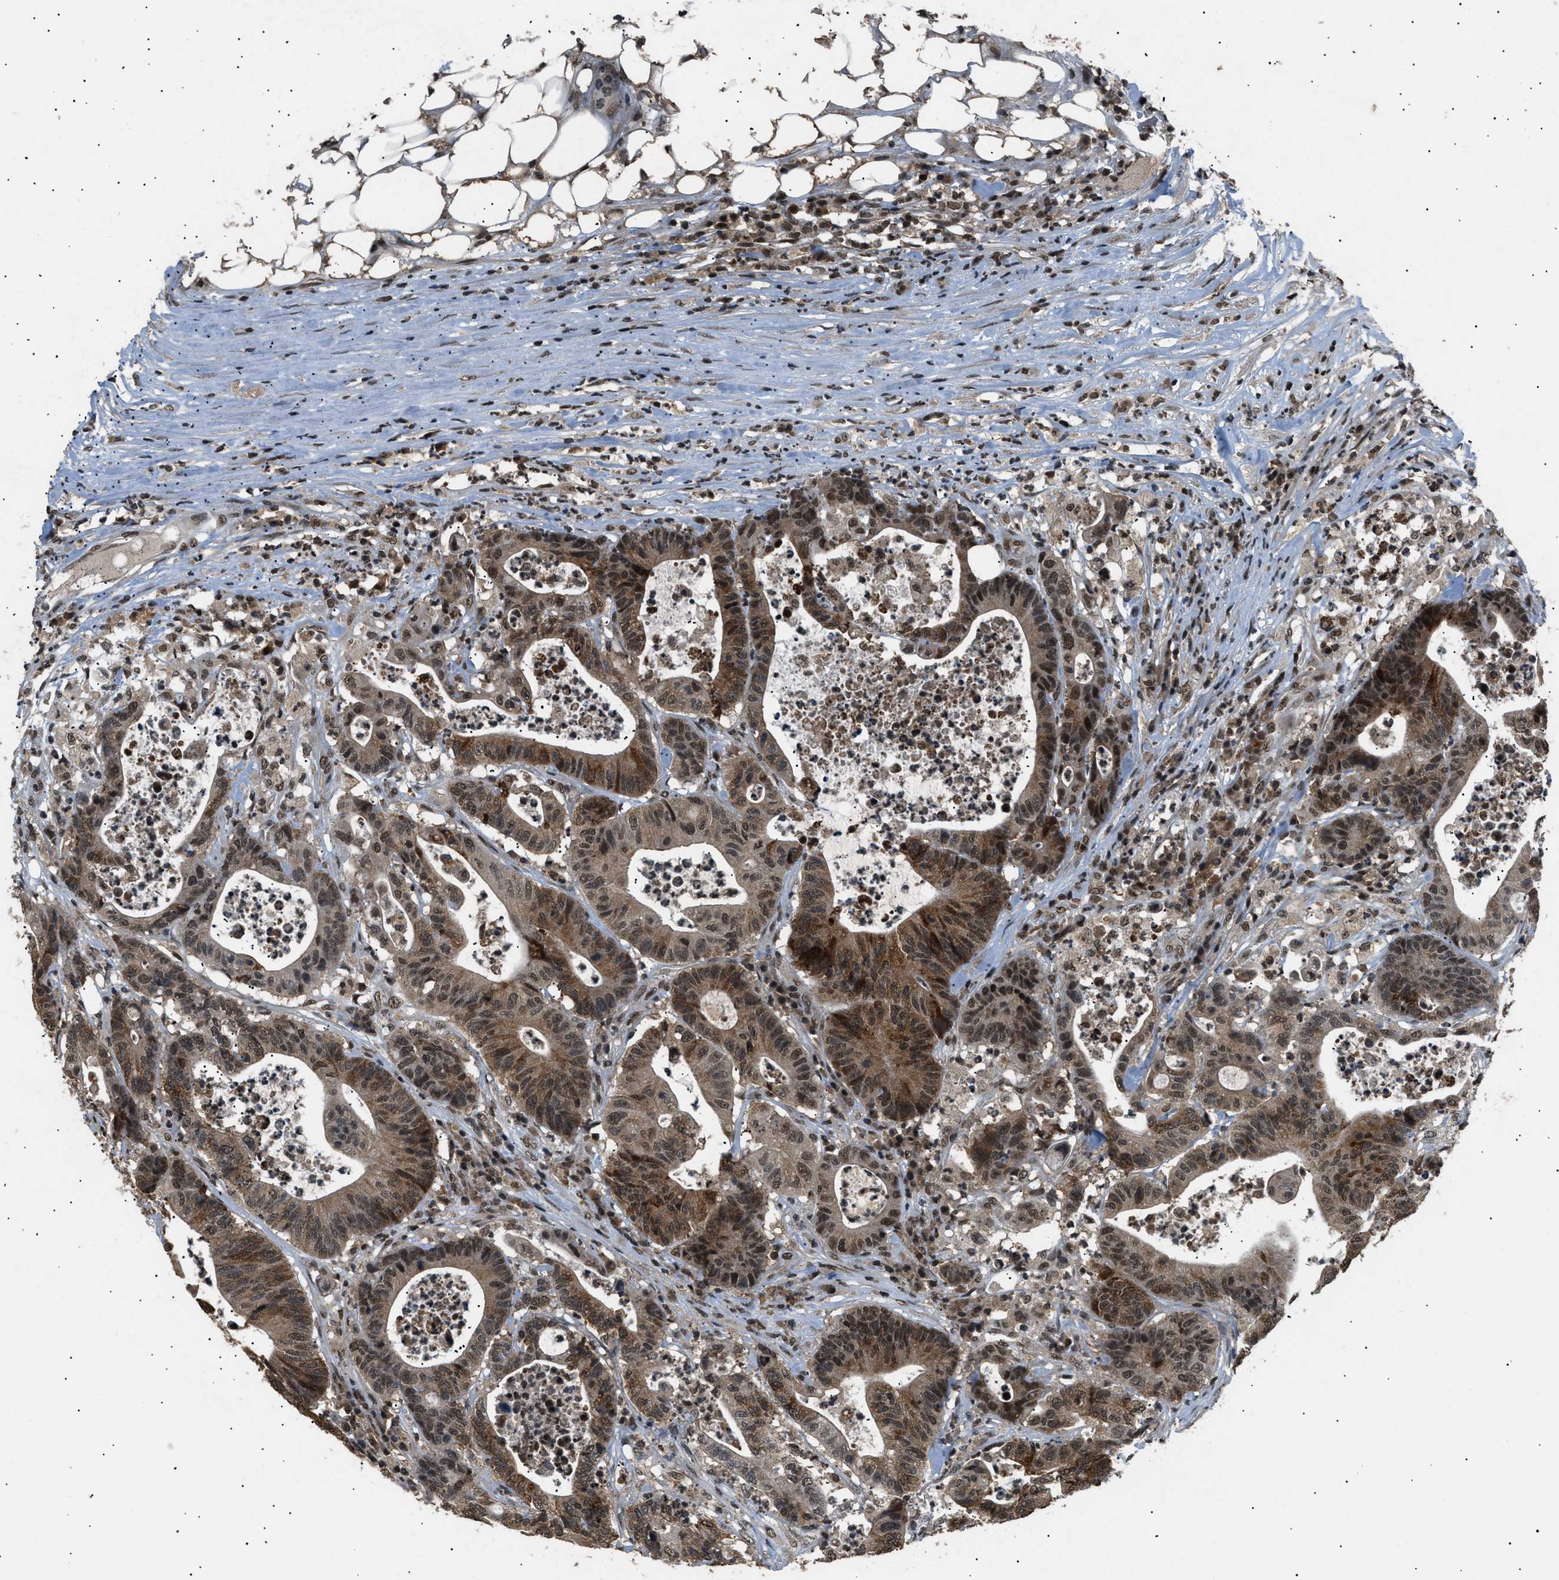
{"staining": {"intensity": "strong", "quantity": "25%-75%", "location": "cytoplasmic/membranous,nuclear"}, "tissue": "colorectal cancer", "cell_type": "Tumor cells", "image_type": "cancer", "snomed": [{"axis": "morphology", "description": "Adenocarcinoma, NOS"}, {"axis": "topography", "description": "Colon"}], "caption": "A brown stain labels strong cytoplasmic/membranous and nuclear positivity of a protein in human colorectal cancer (adenocarcinoma) tumor cells.", "gene": "RBM5", "patient": {"sex": "female", "age": 84}}